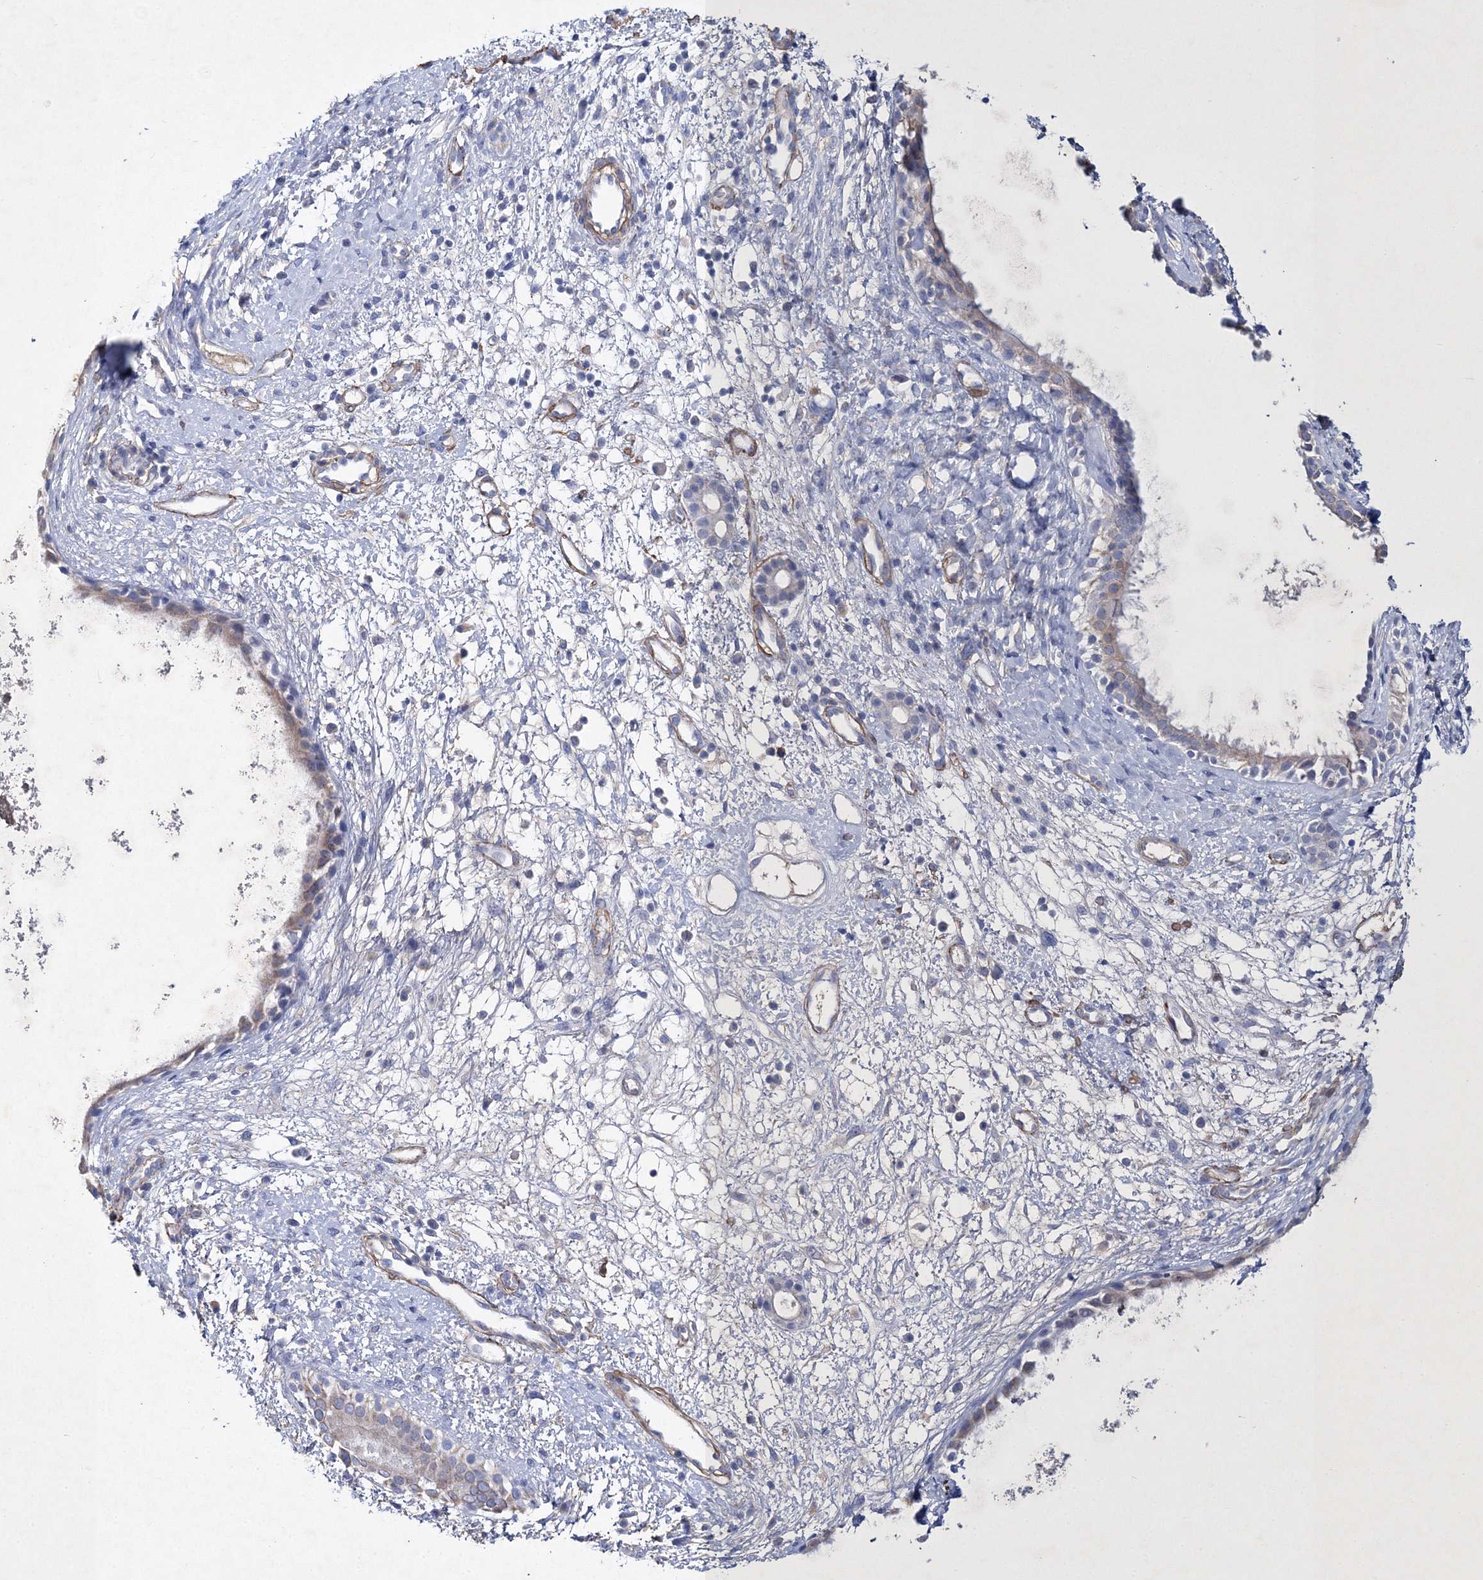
{"staining": {"intensity": "weak", "quantity": "<25%", "location": "cytoplasmic/membranous"}, "tissue": "nasopharynx", "cell_type": "Respiratory epithelial cells", "image_type": "normal", "snomed": [{"axis": "morphology", "description": "Normal tissue, NOS"}, {"axis": "topography", "description": "Nasopharynx"}], "caption": "Immunohistochemistry (IHC) micrograph of benign human nasopharynx stained for a protein (brown), which displays no positivity in respiratory epithelial cells.", "gene": "RTN2", "patient": {"sex": "male", "age": 22}}